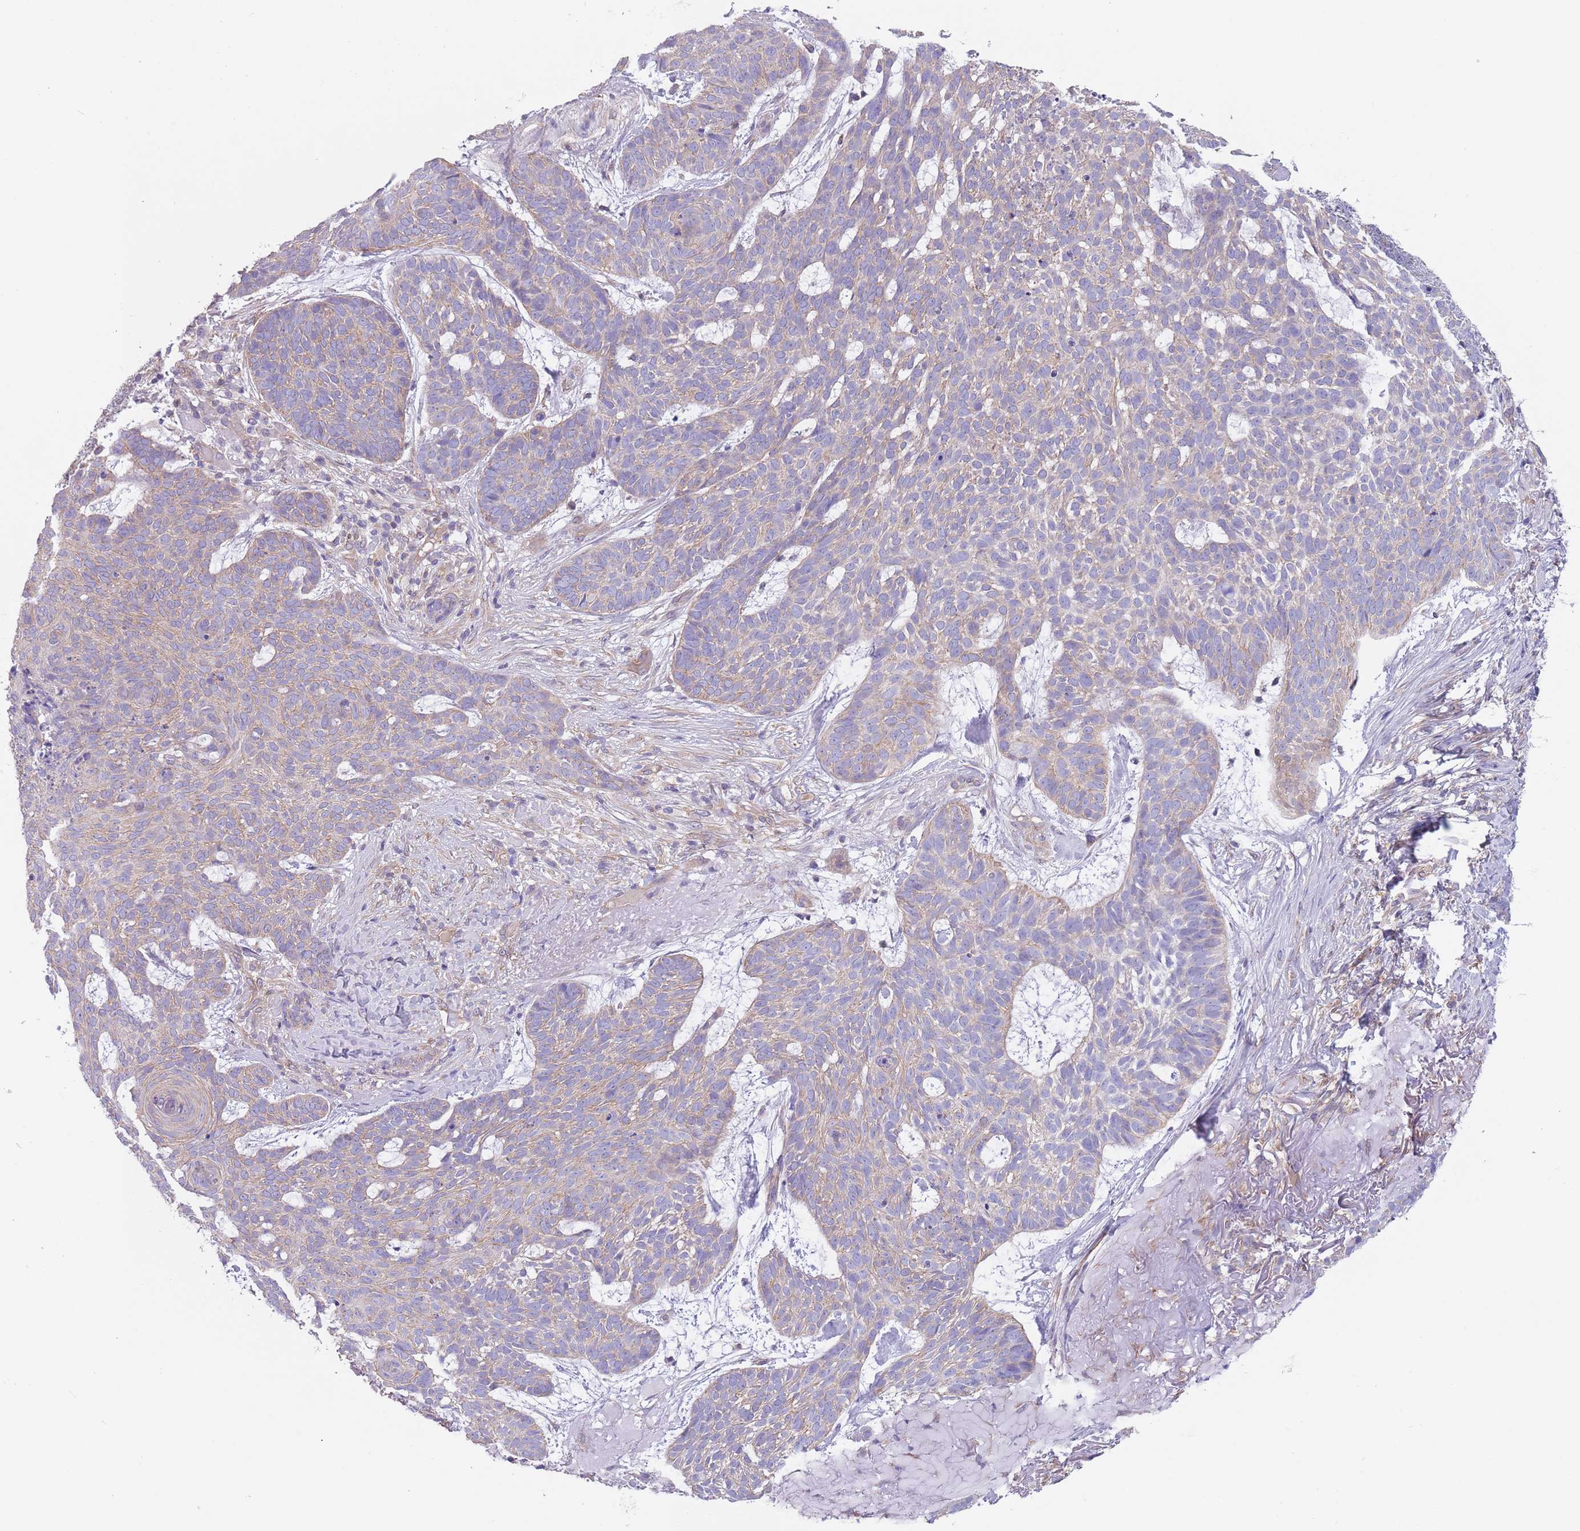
{"staining": {"intensity": "negative", "quantity": "none", "location": "none"}, "tissue": "skin cancer", "cell_type": "Tumor cells", "image_type": "cancer", "snomed": [{"axis": "morphology", "description": "Basal cell carcinoma"}, {"axis": "topography", "description": "Skin"}], "caption": "There is no significant positivity in tumor cells of skin cancer (basal cell carcinoma).", "gene": "RBP3", "patient": {"sex": "female", "age": 89}}